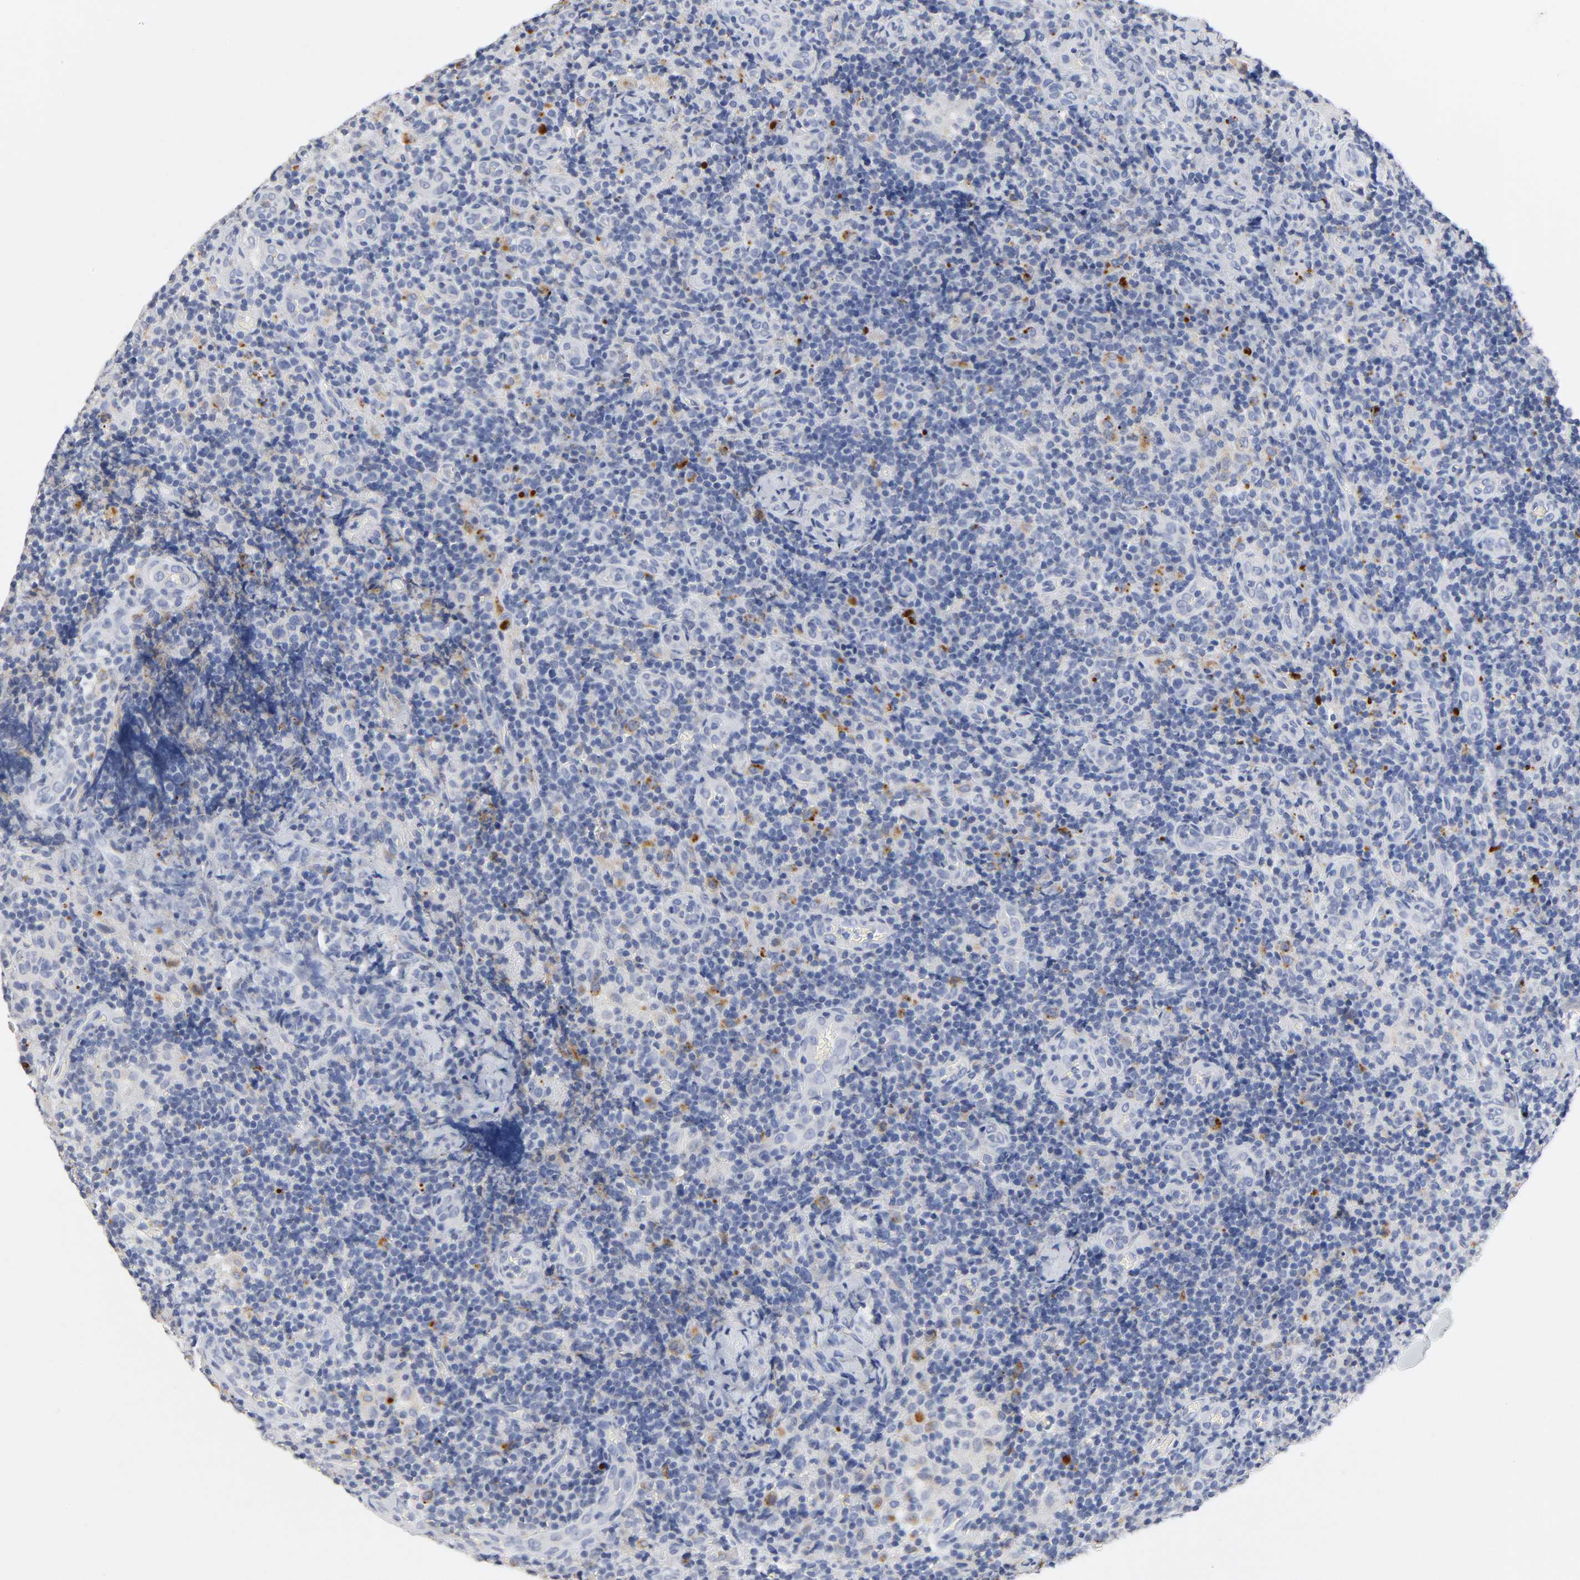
{"staining": {"intensity": "negative", "quantity": "none", "location": "none"}, "tissue": "lymph node", "cell_type": "Germinal center cells", "image_type": "normal", "snomed": [{"axis": "morphology", "description": "Normal tissue, NOS"}, {"axis": "morphology", "description": "Inflammation, NOS"}, {"axis": "topography", "description": "Lymph node"}], "caption": "Immunohistochemical staining of normal human lymph node demonstrates no significant expression in germinal center cells. (DAB immunohistochemistry visualized using brightfield microscopy, high magnification).", "gene": "PLP1", "patient": {"sex": "male", "age": 46}}